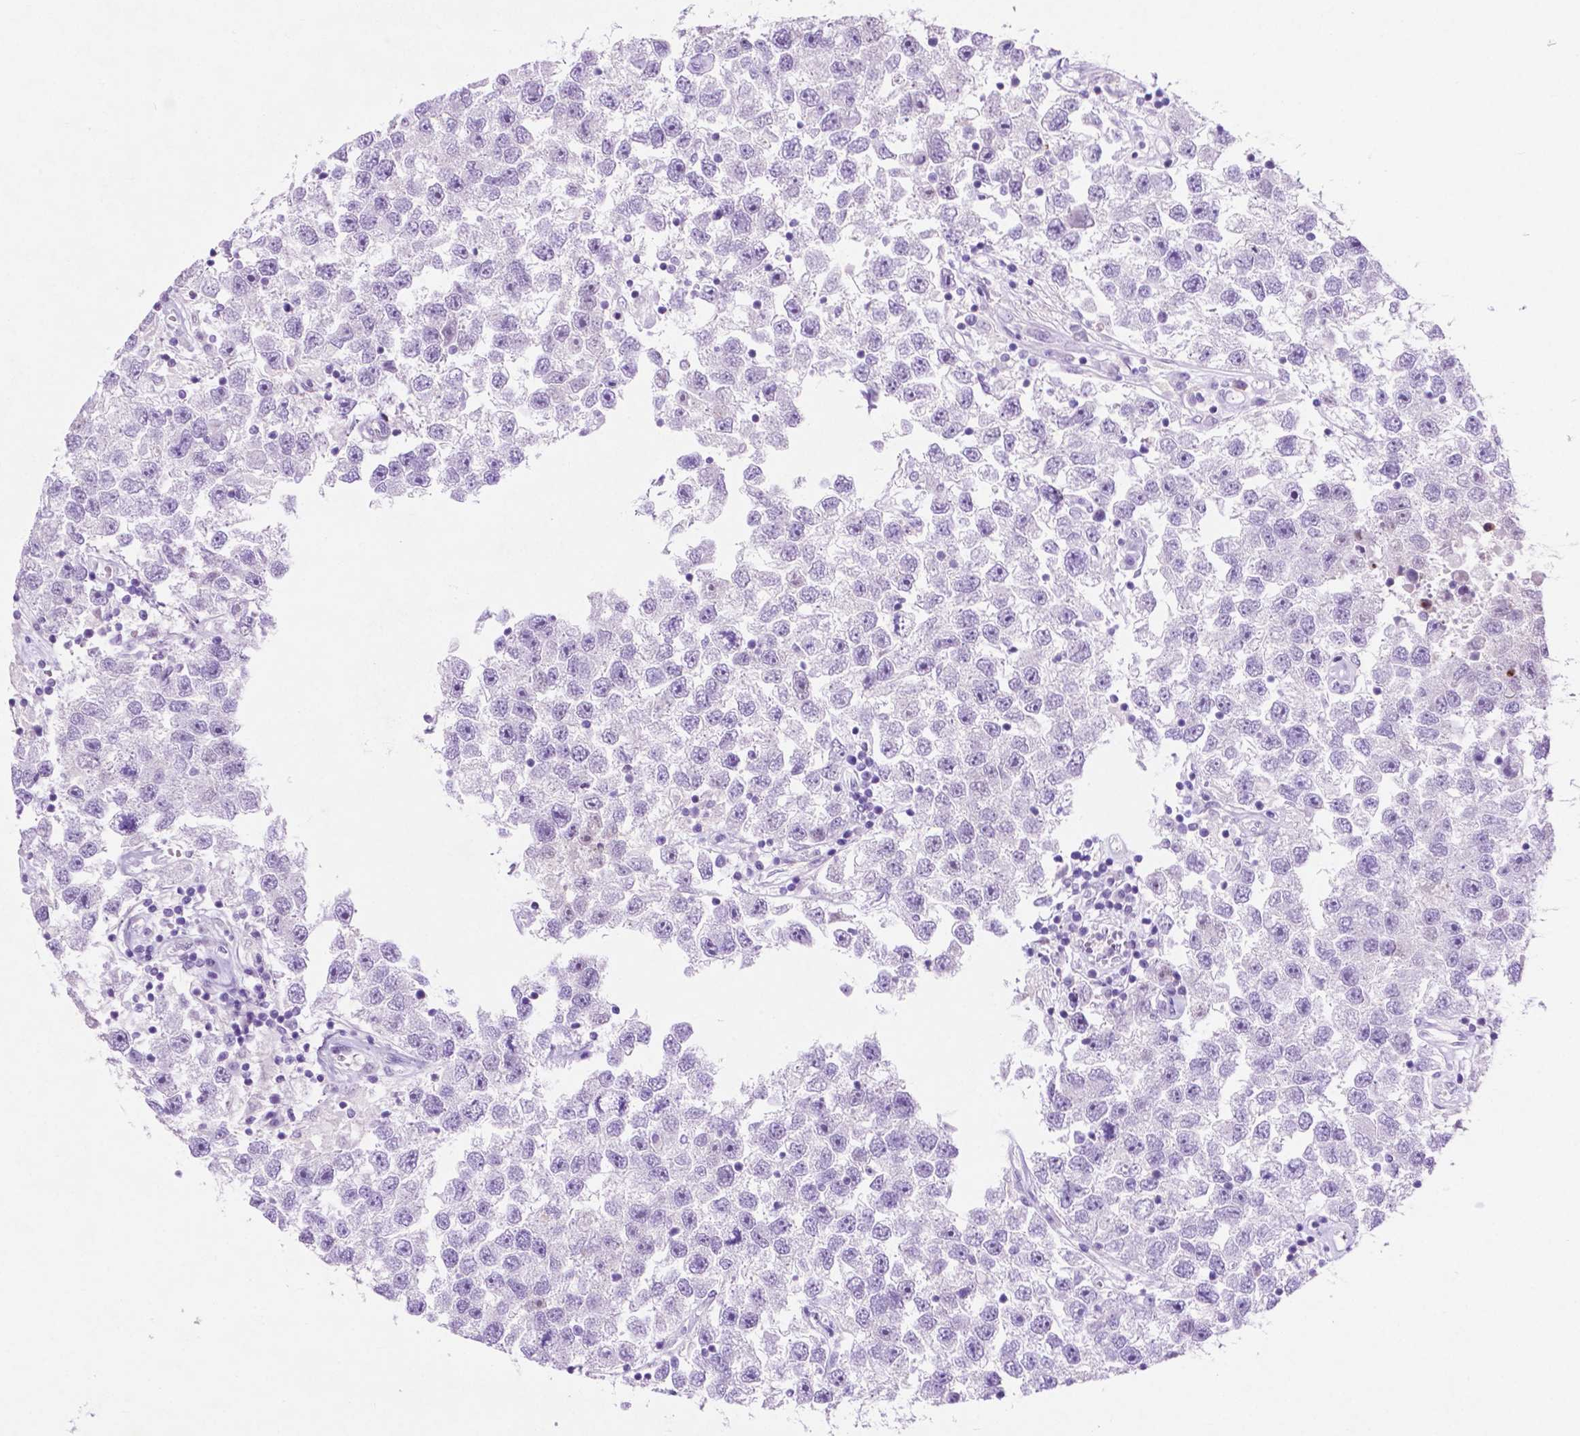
{"staining": {"intensity": "negative", "quantity": "none", "location": "none"}, "tissue": "testis cancer", "cell_type": "Tumor cells", "image_type": "cancer", "snomed": [{"axis": "morphology", "description": "Seminoma, NOS"}, {"axis": "topography", "description": "Testis"}], "caption": "Tumor cells are negative for brown protein staining in seminoma (testis).", "gene": "ASPG", "patient": {"sex": "male", "age": 26}}